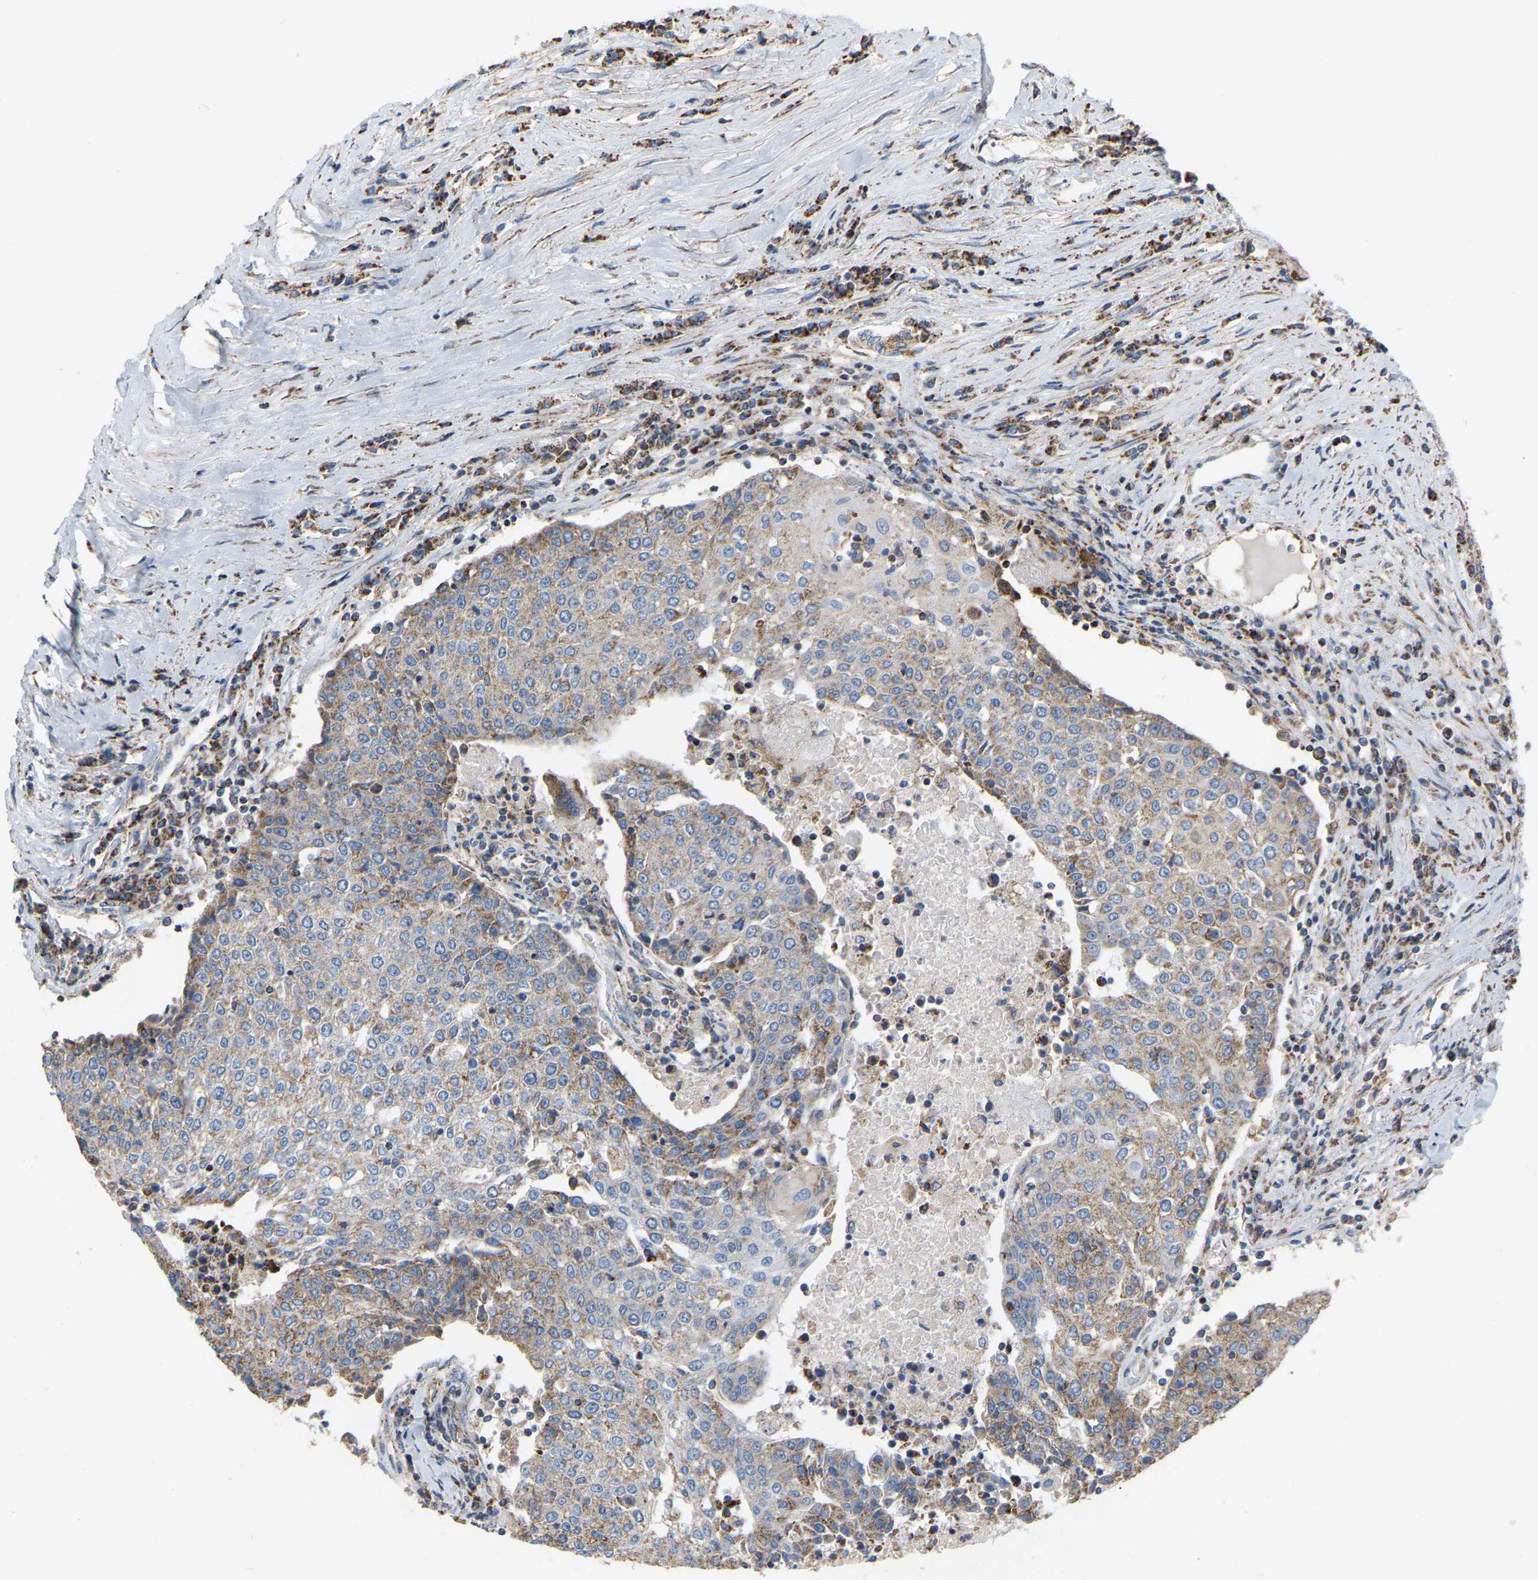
{"staining": {"intensity": "weak", "quantity": "25%-75%", "location": "cytoplasmic/membranous"}, "tissue": "urothelial cancer", "cell_type": "Tumor cells", "image_type": "cancer", "snomed": [{"axis": "morphology", "description": "Urothelial carcinoma, High grade"}, {"axis": "topography", "description": "Urinary bladder"}], "caption": "IHC histopathology image of human urothelial cancer stained for a protein (brown), which exhibits low levels of weak cytoplasmic/membranous expression in about 25%-75% of tumor cells.", "gene": "CBLB", "patient": {"sex": "female", "age": 85}}